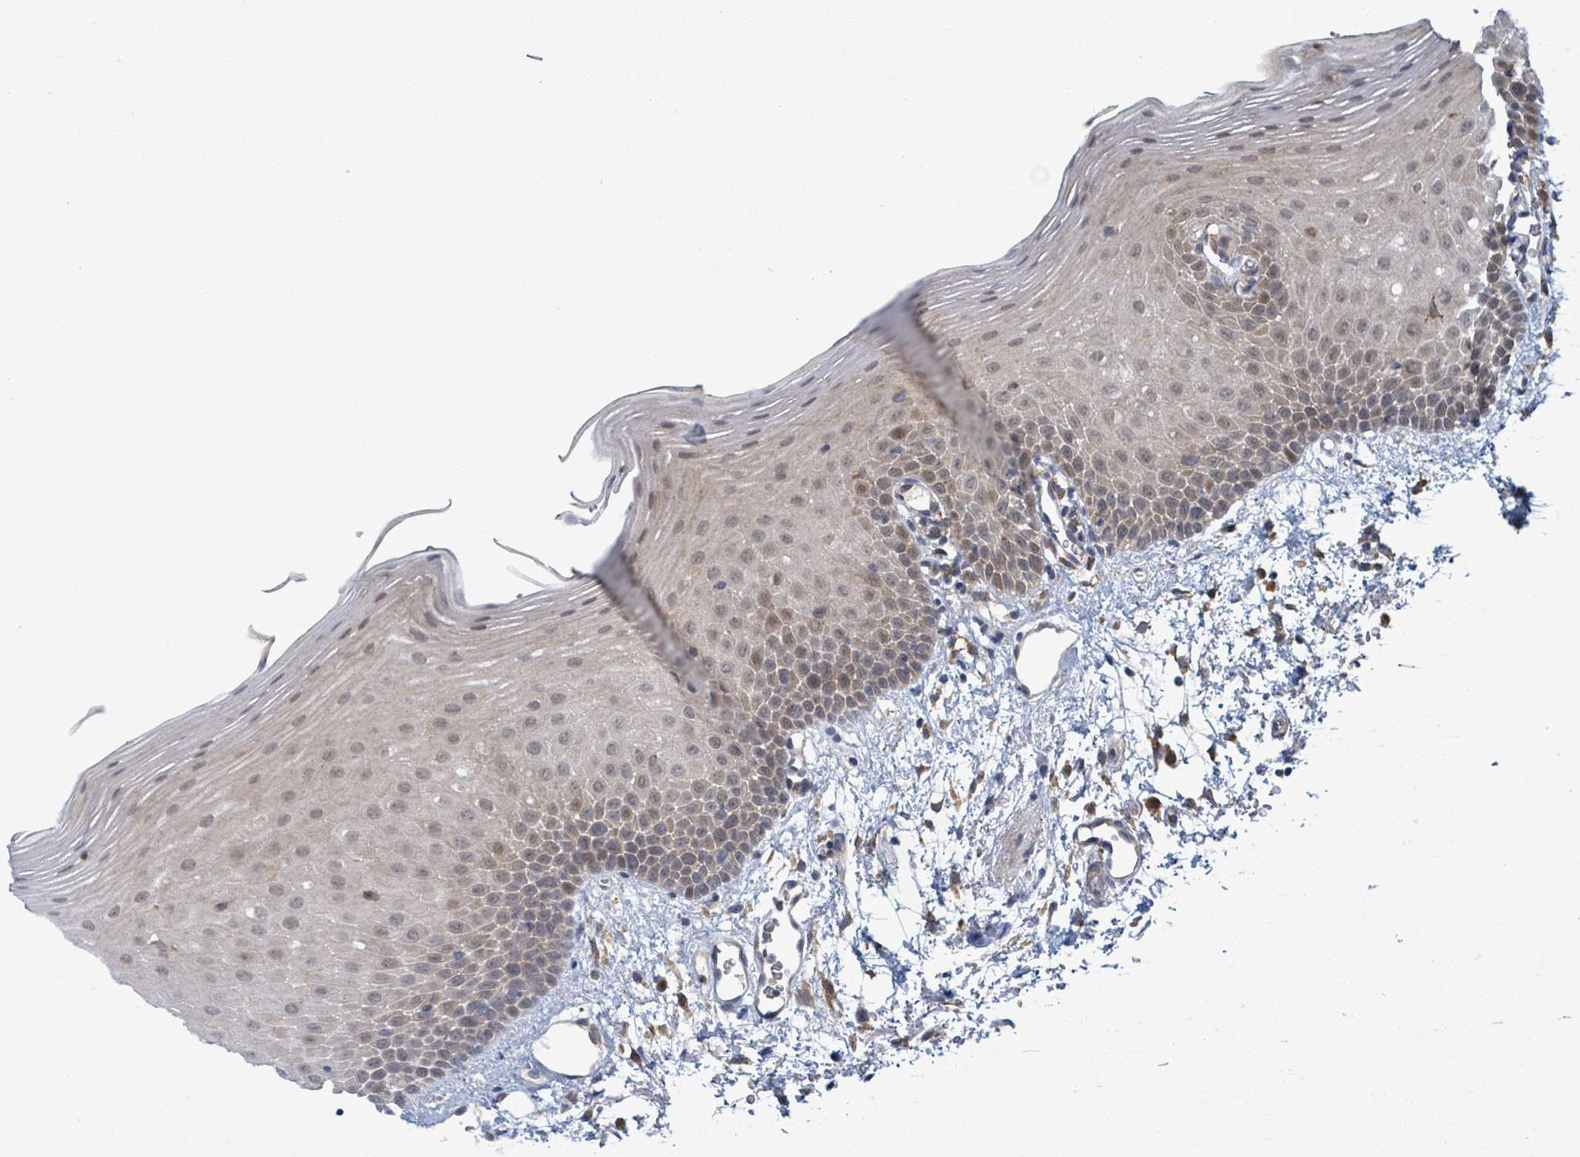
{"staining": {"intensity": "weak", "quantity": "25%-75%", "location": "cytoplasmic/membranous,nuclear"}, "tissue": "oral mucosa", "cell_type": "Squamous epithelial cells", "image_type": "normal", "snomed": [{"axis": "morphology", "description": "Normal tissue, NOS"}, {"axis": "topography", "description": "Oral tissue"}], "caption": "Immunohistochemistry (IHC) of benign oral mucosa shows low levels of weak cytoplasmic/membranous,nuclear staining in approximately 25%-75% of squamous epithelial cells. Nuclei are stained in blue.", "gene": "SHROOM2", "patient": {"sex": "female", "age": 70}}